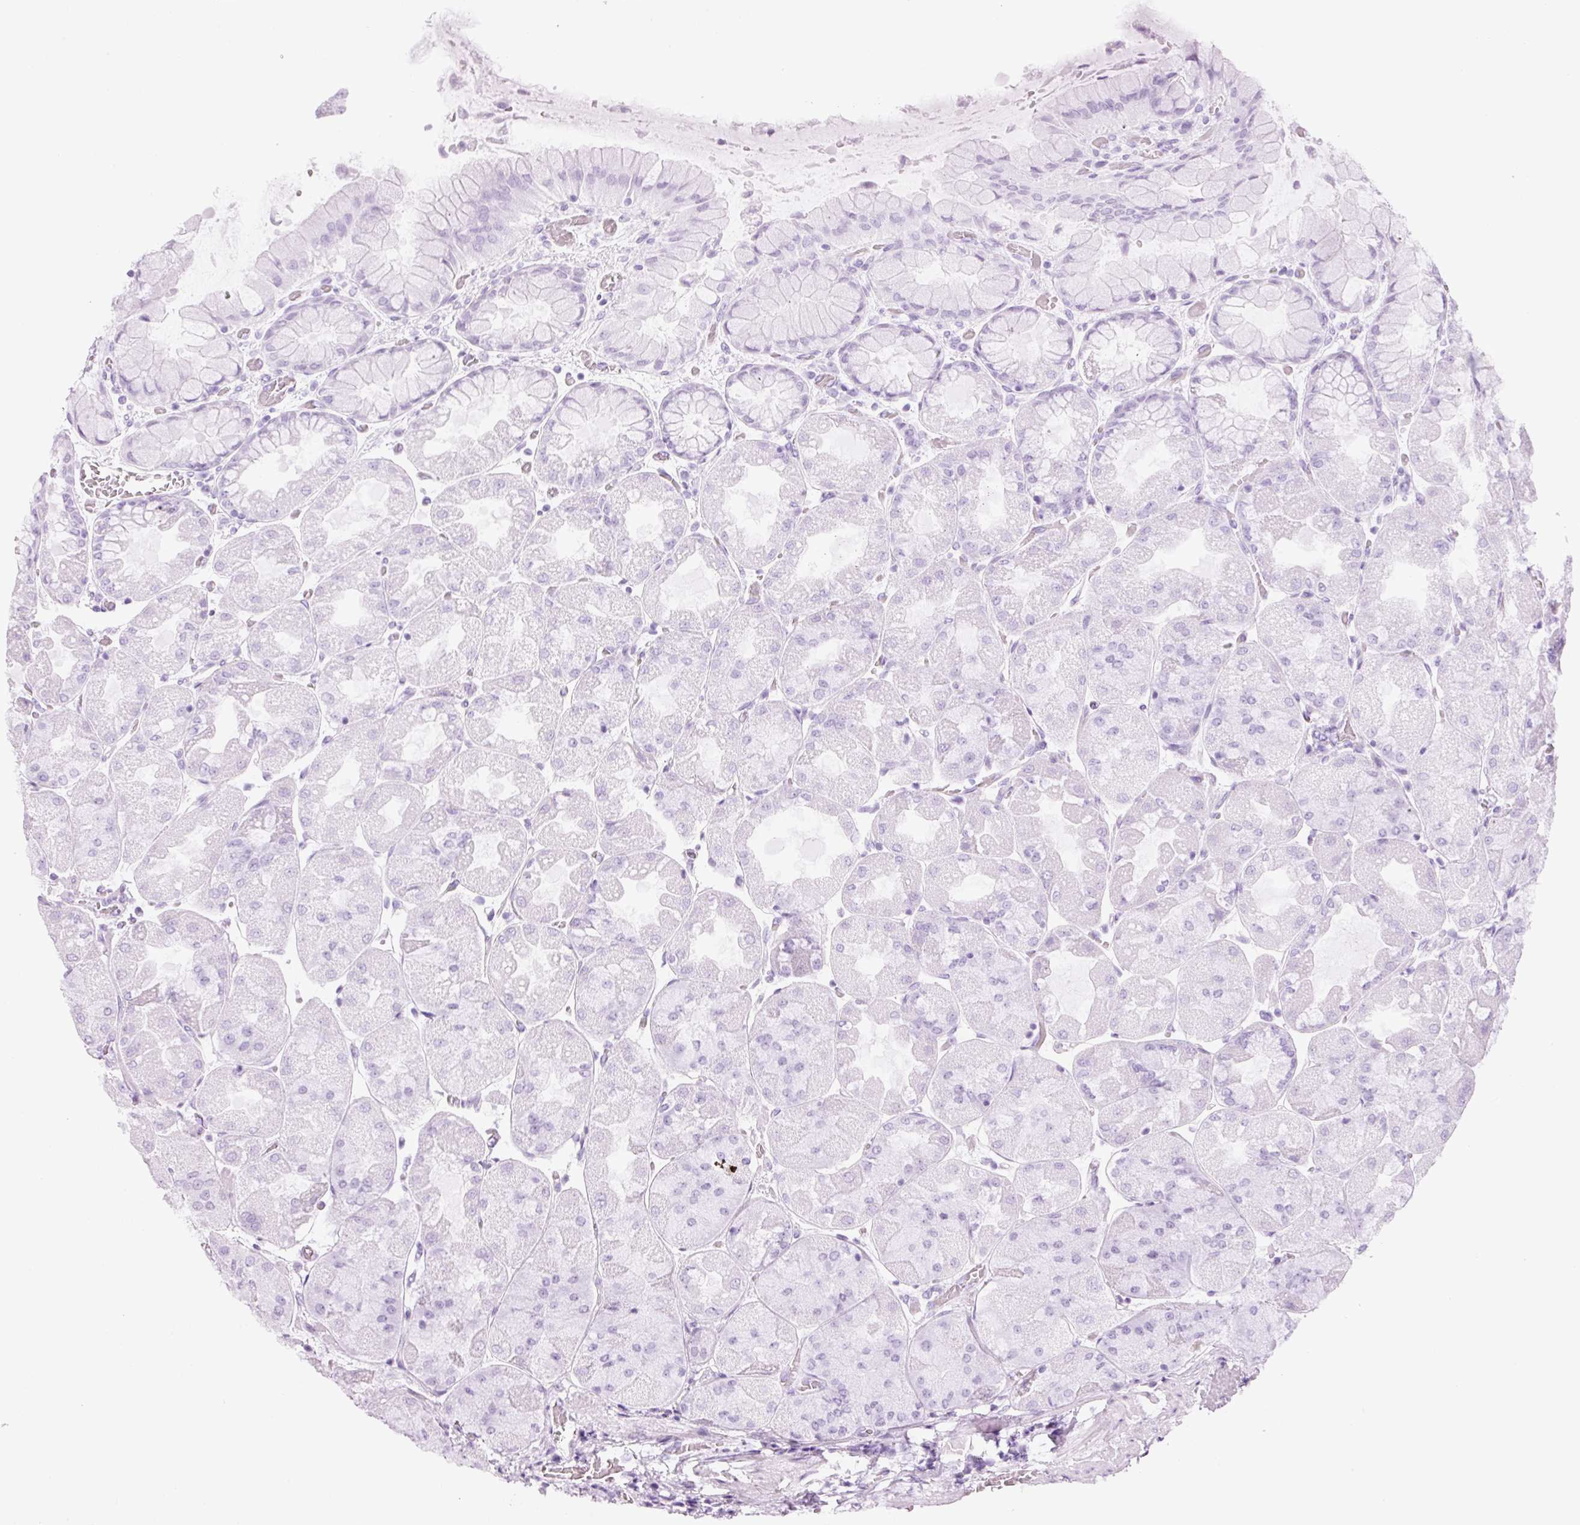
{"staining": {"intensity": "negative", "quantity": "none", "location": "none"}, "tissue": "stomach", "cell_type": "Glandular cells", "image_type": "normal", "snomed": [{"axis": "morphology", "description": "Normal tissue, NOS"}, {"axis": "topography", "description": "Stomach"}], "caption": "Glandular cells show no significant staining in benign stomach. (Brightfield microscopy of DAB (3,3'-diaminobenzidine) immunohistochemistry at high magnification).", "gene": "CARD16", "patient": {"sex": "female", "age": 61}}